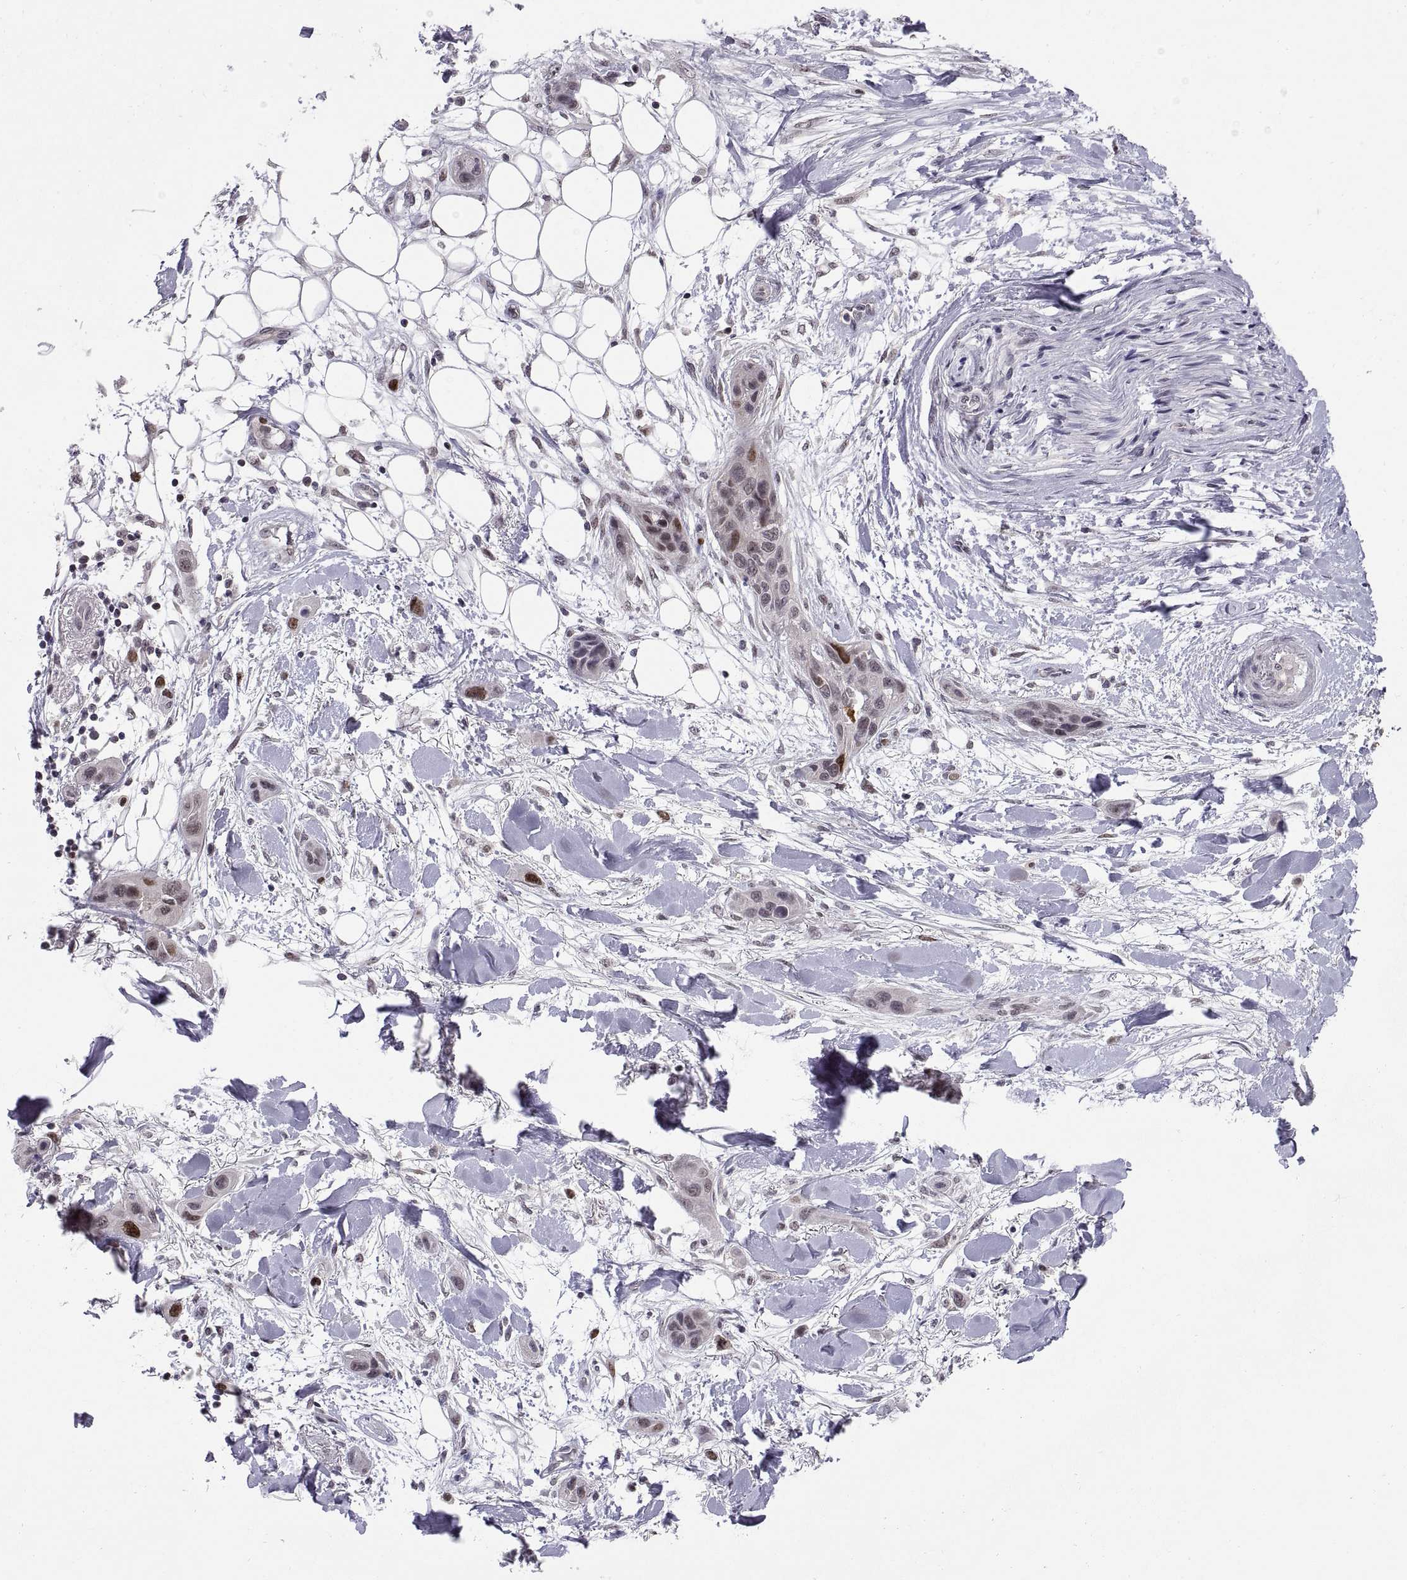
{"staining": {"intensity": "negative", "quantity": "none", "location": "none"}, "tissue": "skin cancer", "cell_type": "Tumor cells", "image_type": "cancer", "snomed": [{"axis": "morphology", "description": "Squamous cell carcinoma, NOS"}, {"axis": "topography", "description": "Skin"}], "caption": "IHC photomicrograph of neoplastic tissue: squamous cell carcinoma (skin) stained with DAB demonstrates no significant protein positivity in tumor cells.", "gene": "CHFR", "patient": {"sex": "male", "age": 79}}